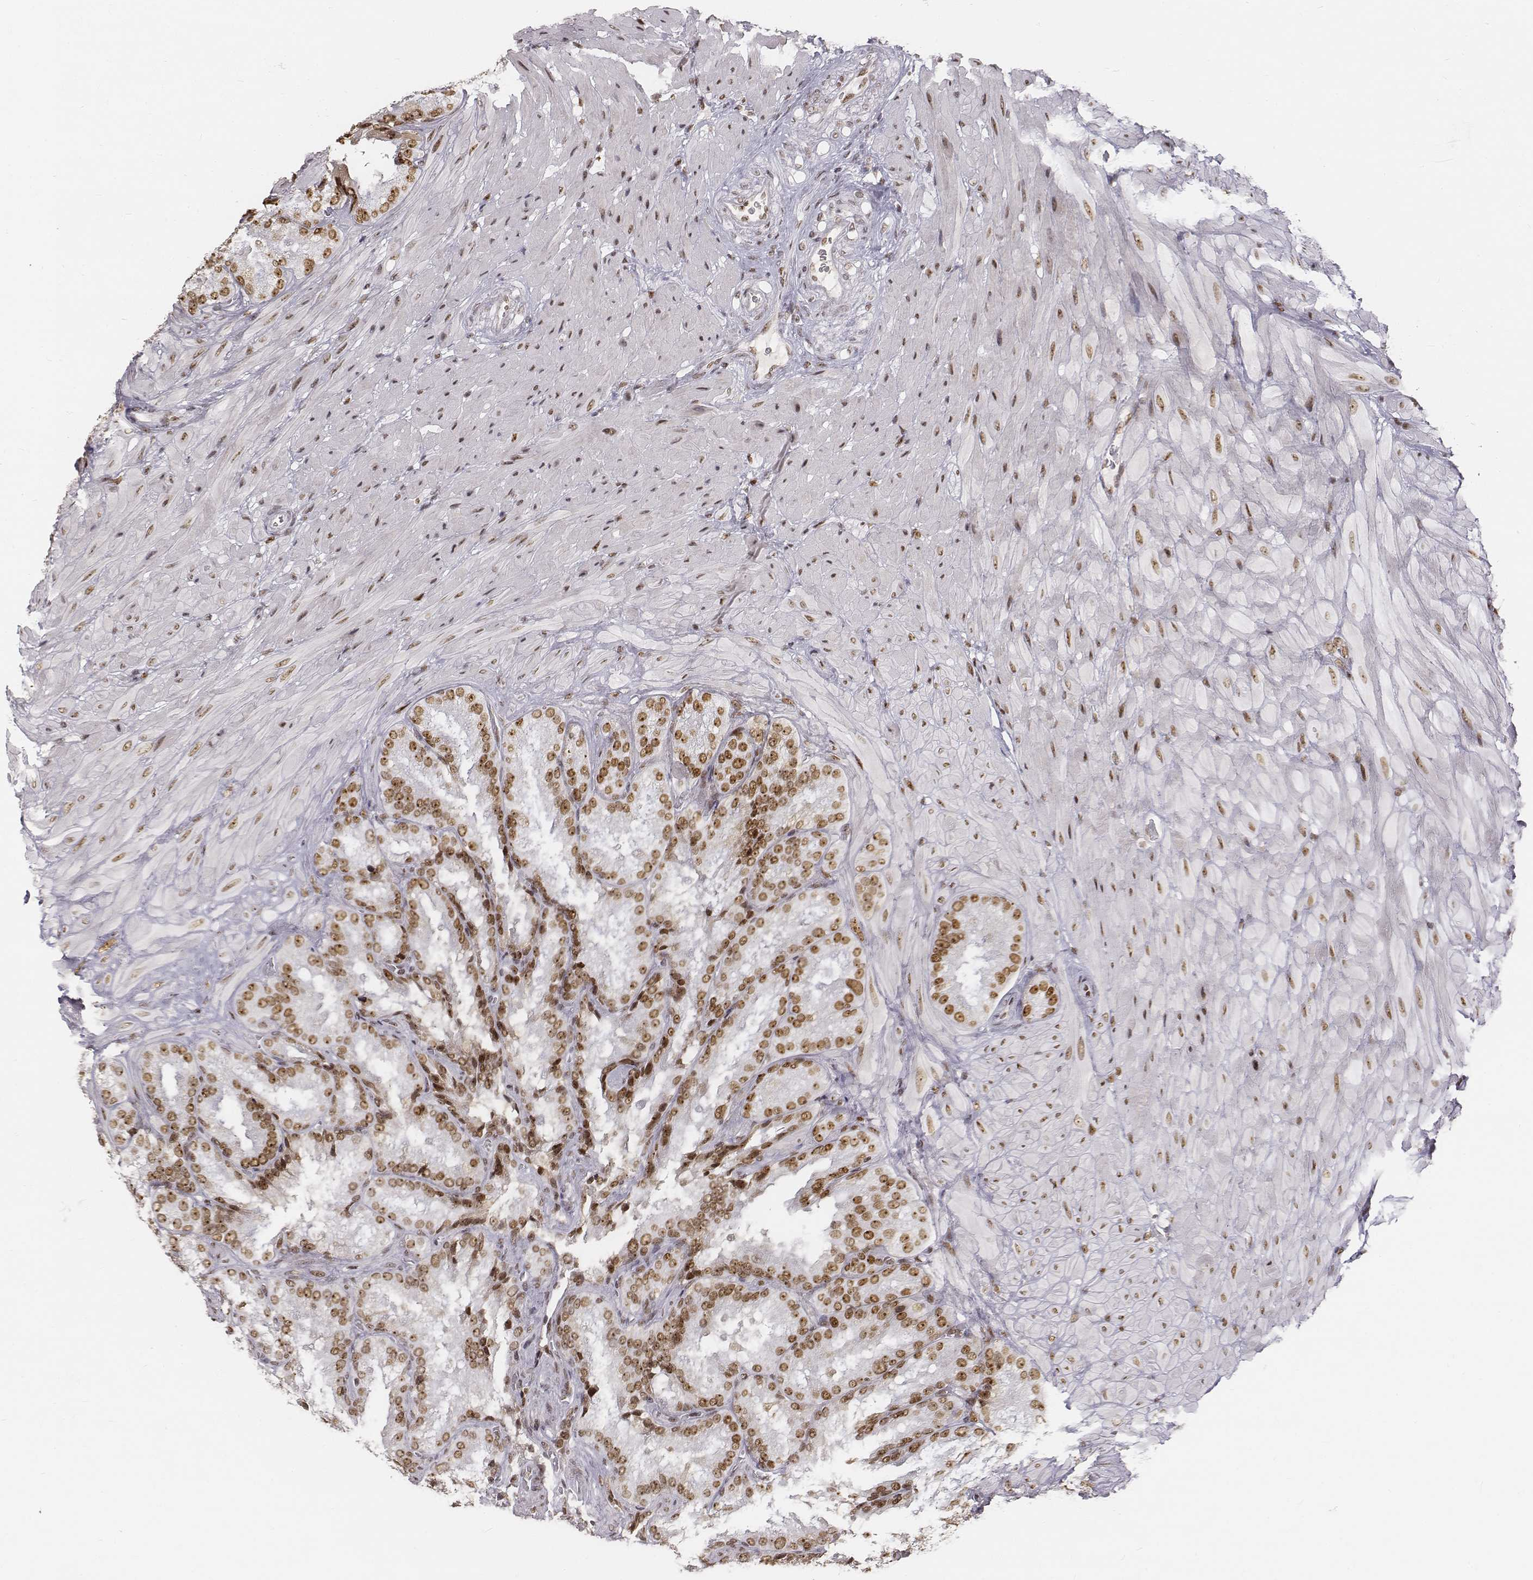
{"staining": {"intensity": "moderate", "quantity": ">75%", "location": "nuclear"}, "tissue": "seminal vesicle", "cell_type": "Glandular cells", "image_type": "normal", "snomed": [{"axis": "morphology", "description": "Normal tissue, NOS"}, {"axis": "topography", "description": "Seminal veicle"}], "caption": "High-power microscopy captured an immunohistochemistry micrograph of normal seminal vesicle, revealing moderate nuclear staining in approximately >75% of glandular cells.", "gene": "PHF6", "patient": {"sex": "male", "age": 37}}